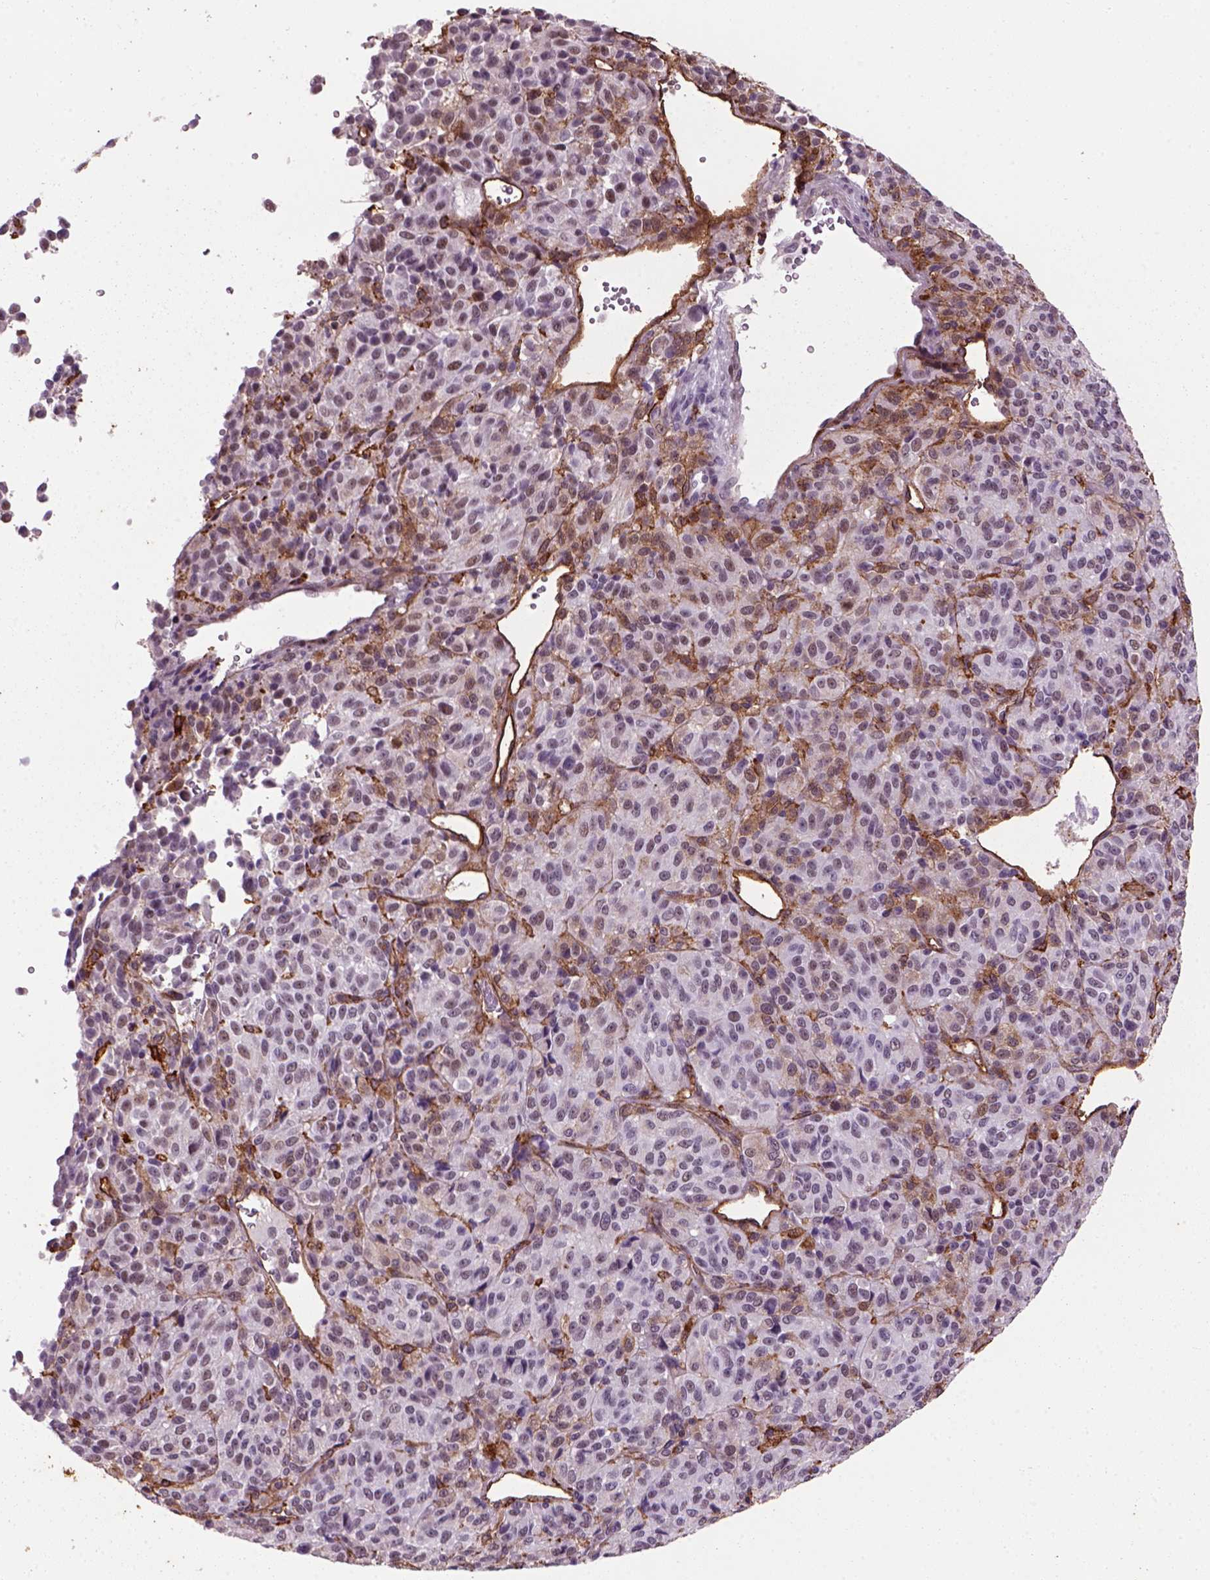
{"staining": {"intensity": "negative", "quantity": "none", "location": "none"}, "tissue": "melanoma", "cell_type": "Tumor cells", "image_type": "cancer", "snomed": [{"axis": "morphology", "description": "Malignant melanoma, Metastatic site"}, {"axis": "topography", "description": "Brain"}], "caption": "Immunohistochemical staining of malignant melanoma (metastatic site) reveals no significant expression in tumor cells. Nuclei are stained in blue.", "gene": "MARCKS", "patient": {"sex": "female", "age": 56}}